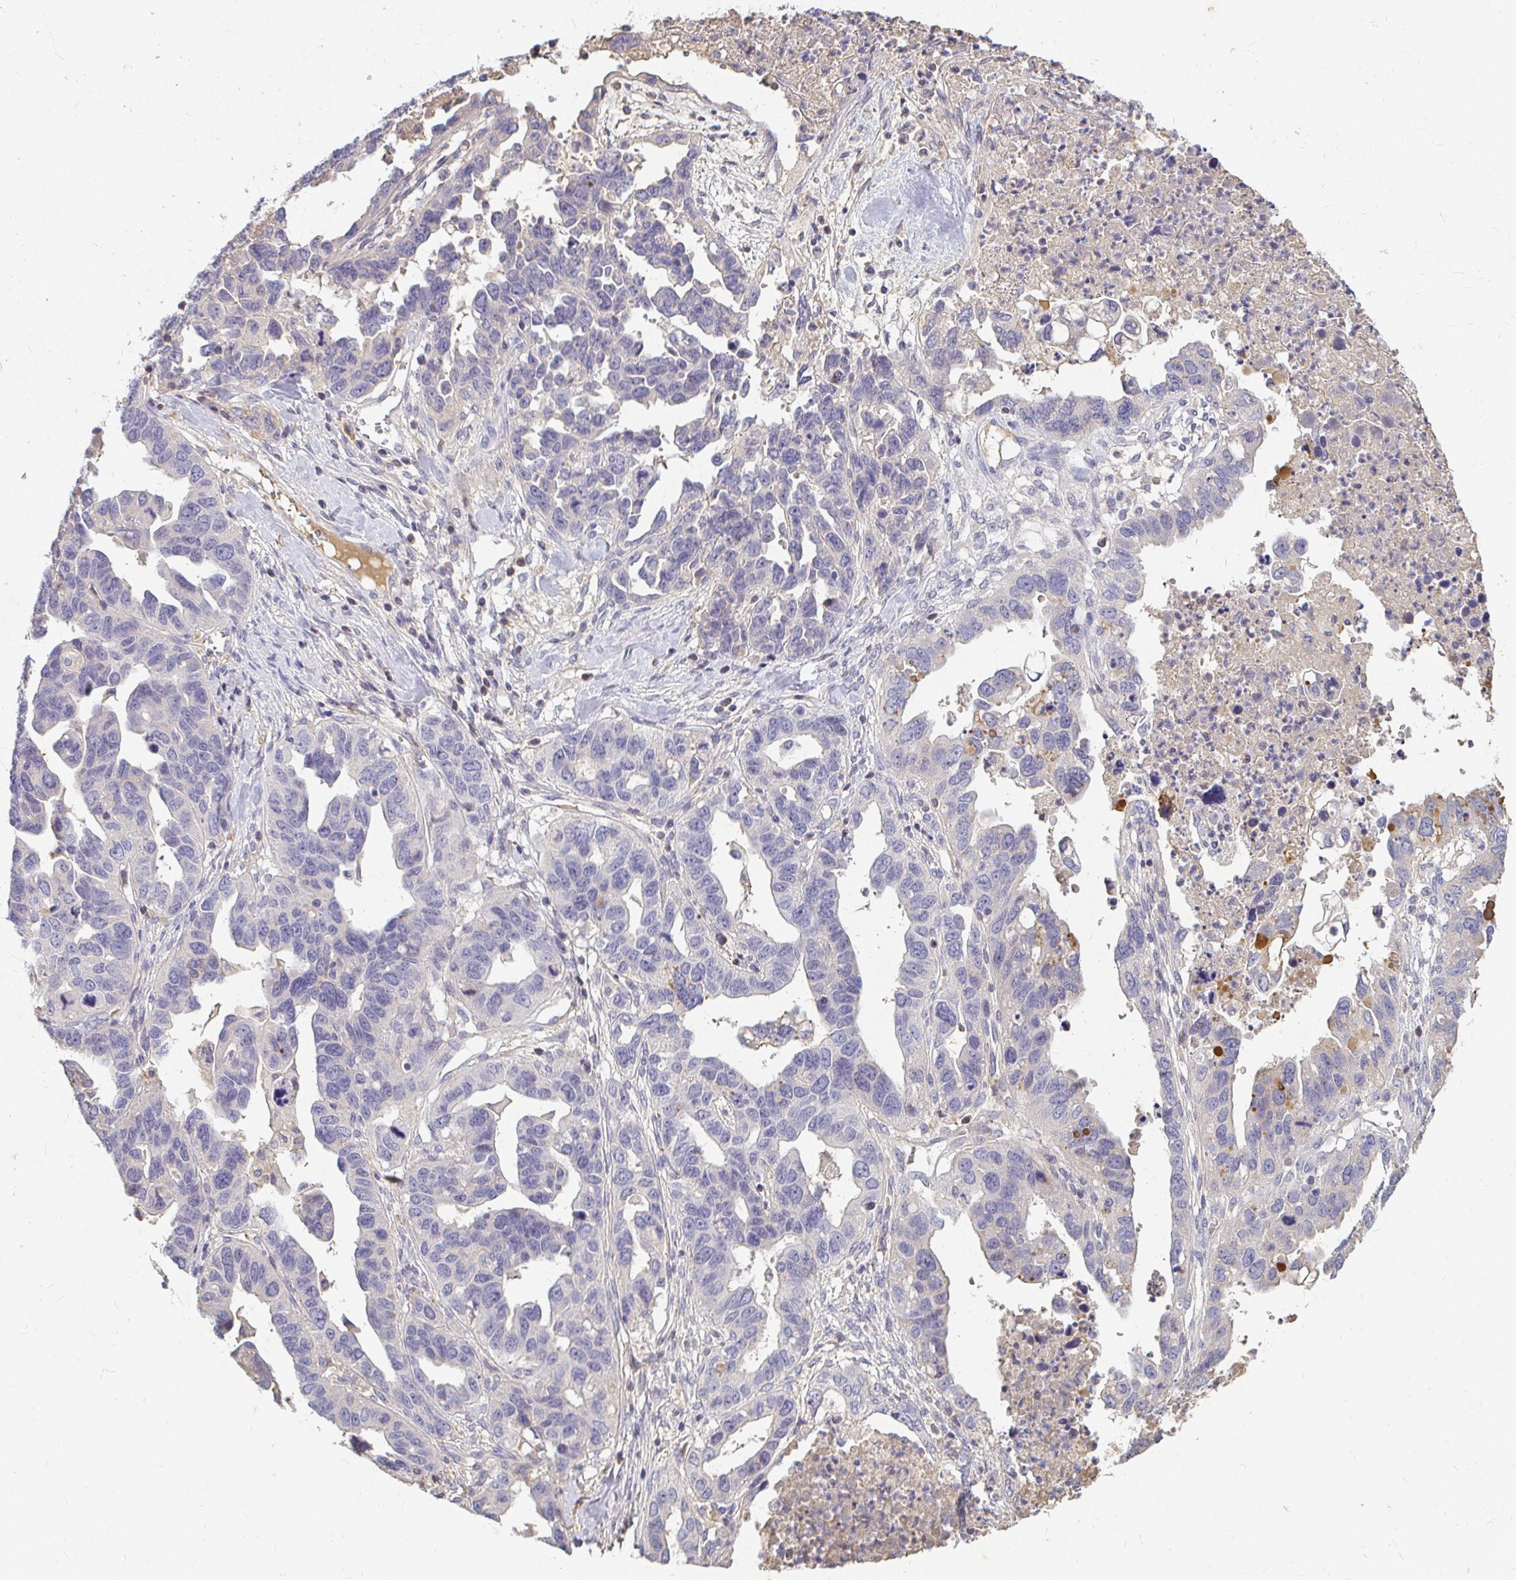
{"staining": {"intensity": "negative", "quantity": "none", "location": "none"}, "tissue": "ovarian cancer", "cell_type": "Tumor cells", "image_type": "cancer", "snomed": [{"axis": "morphology", "description": "Cystadenocarcinoma, serous, NOS"}, {"axis": "topography", "description": "Ovary"}], "caption": "A micrograph of ovarian cancer (serous cystadenocarcinoma) stained for a protein demonstrates no brown staining in tumor cells.", "gene": "LOXL4", "patient": {"sex": "female", "age": 69}}